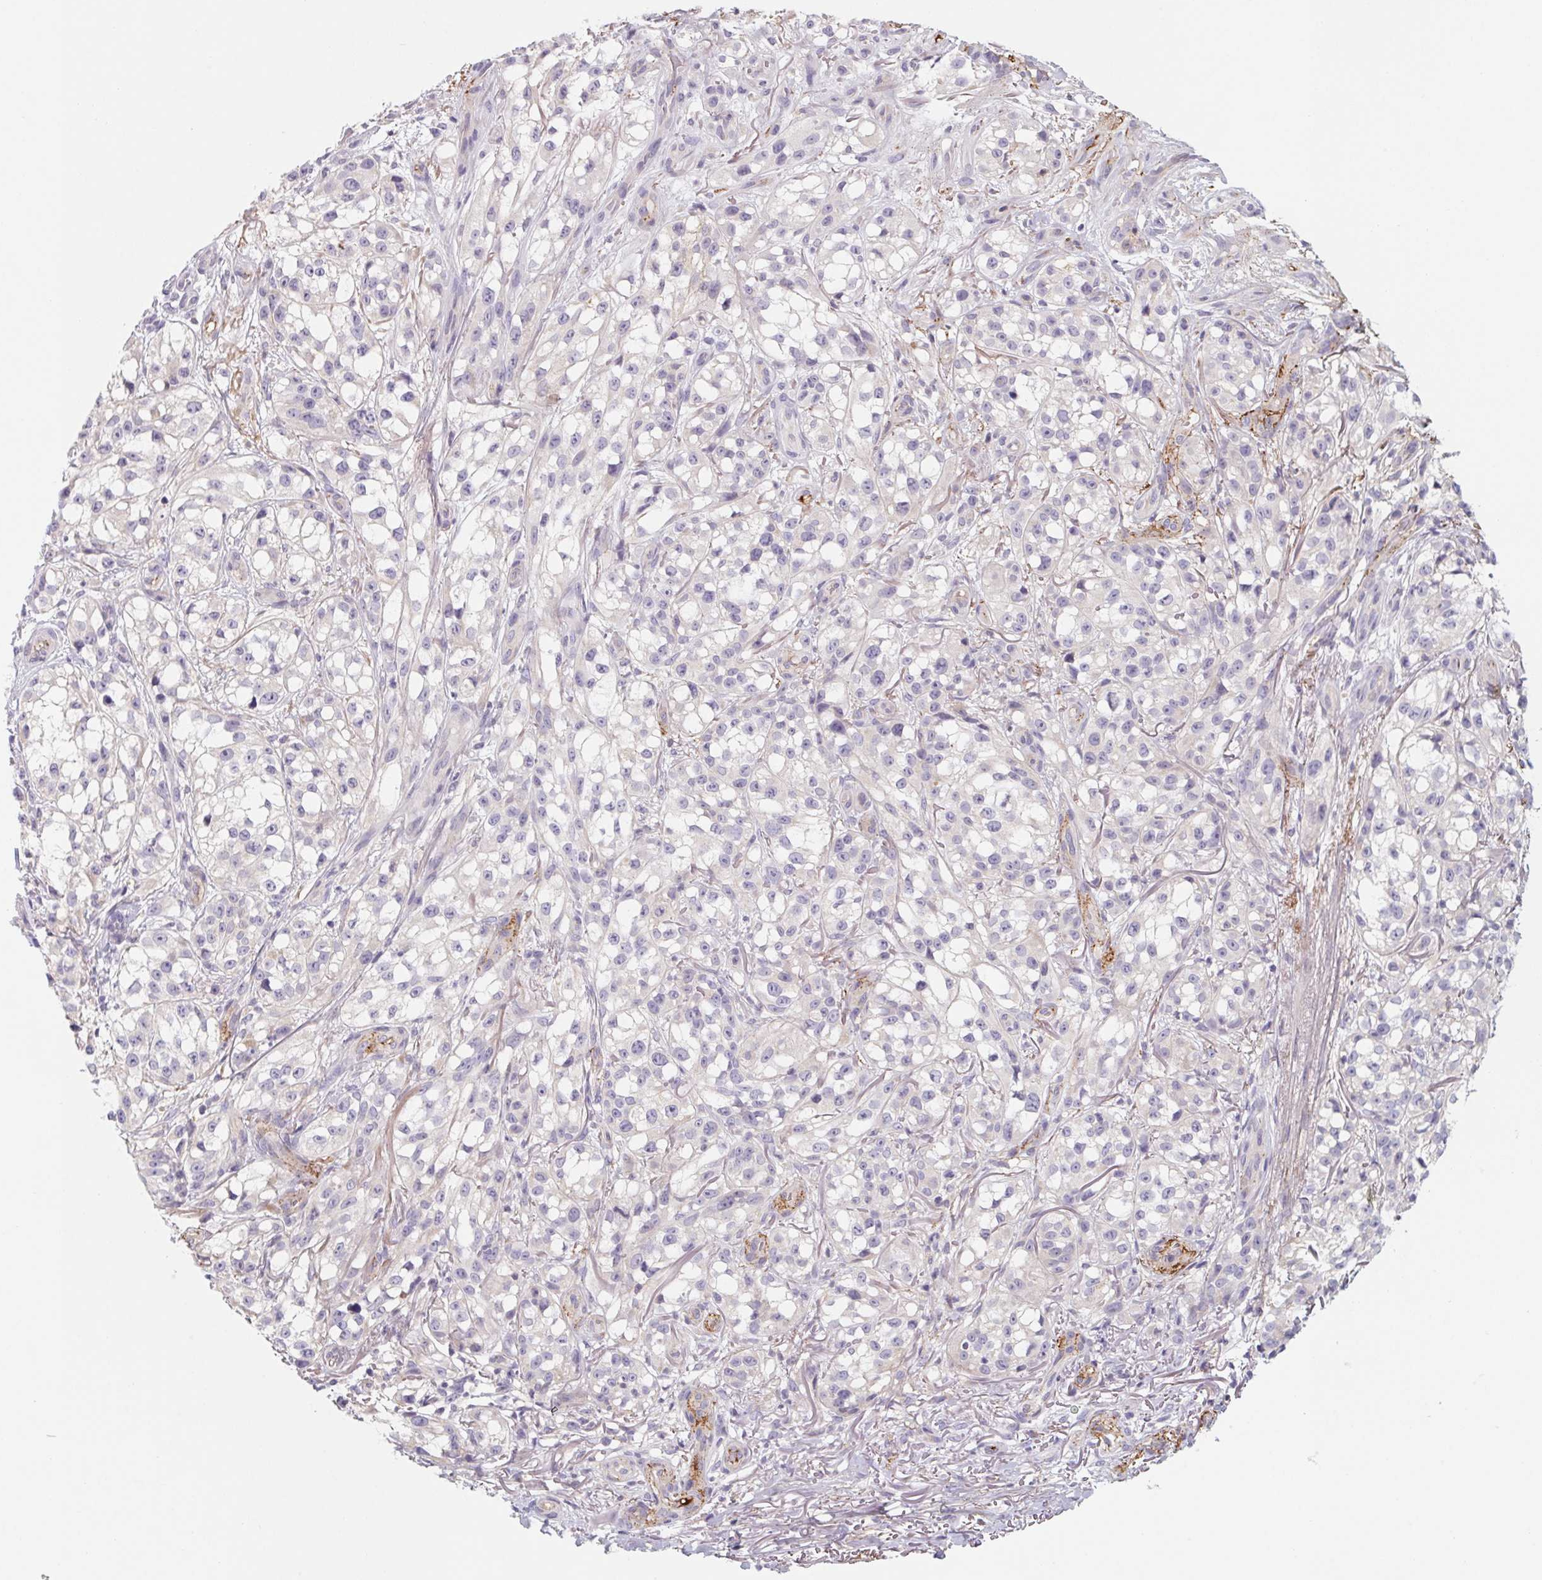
{"staining": {"intensity": "negative", "quantity": "none", "location": "none"}, "tissue": "melanoma", "cell_type": "Tumor cells", "image_type": "cancer", "snomed": [{"axis": "morphology", "description": "Malignant melanoma, NOS"}, {"axis": "topography", "description": "Skin"}], "caption": "The histopathology image demonstrates no staining of tumor cells in malignant melanoma.", "gene": "LPA", "patient": {"sex": "female", "age": 85}}